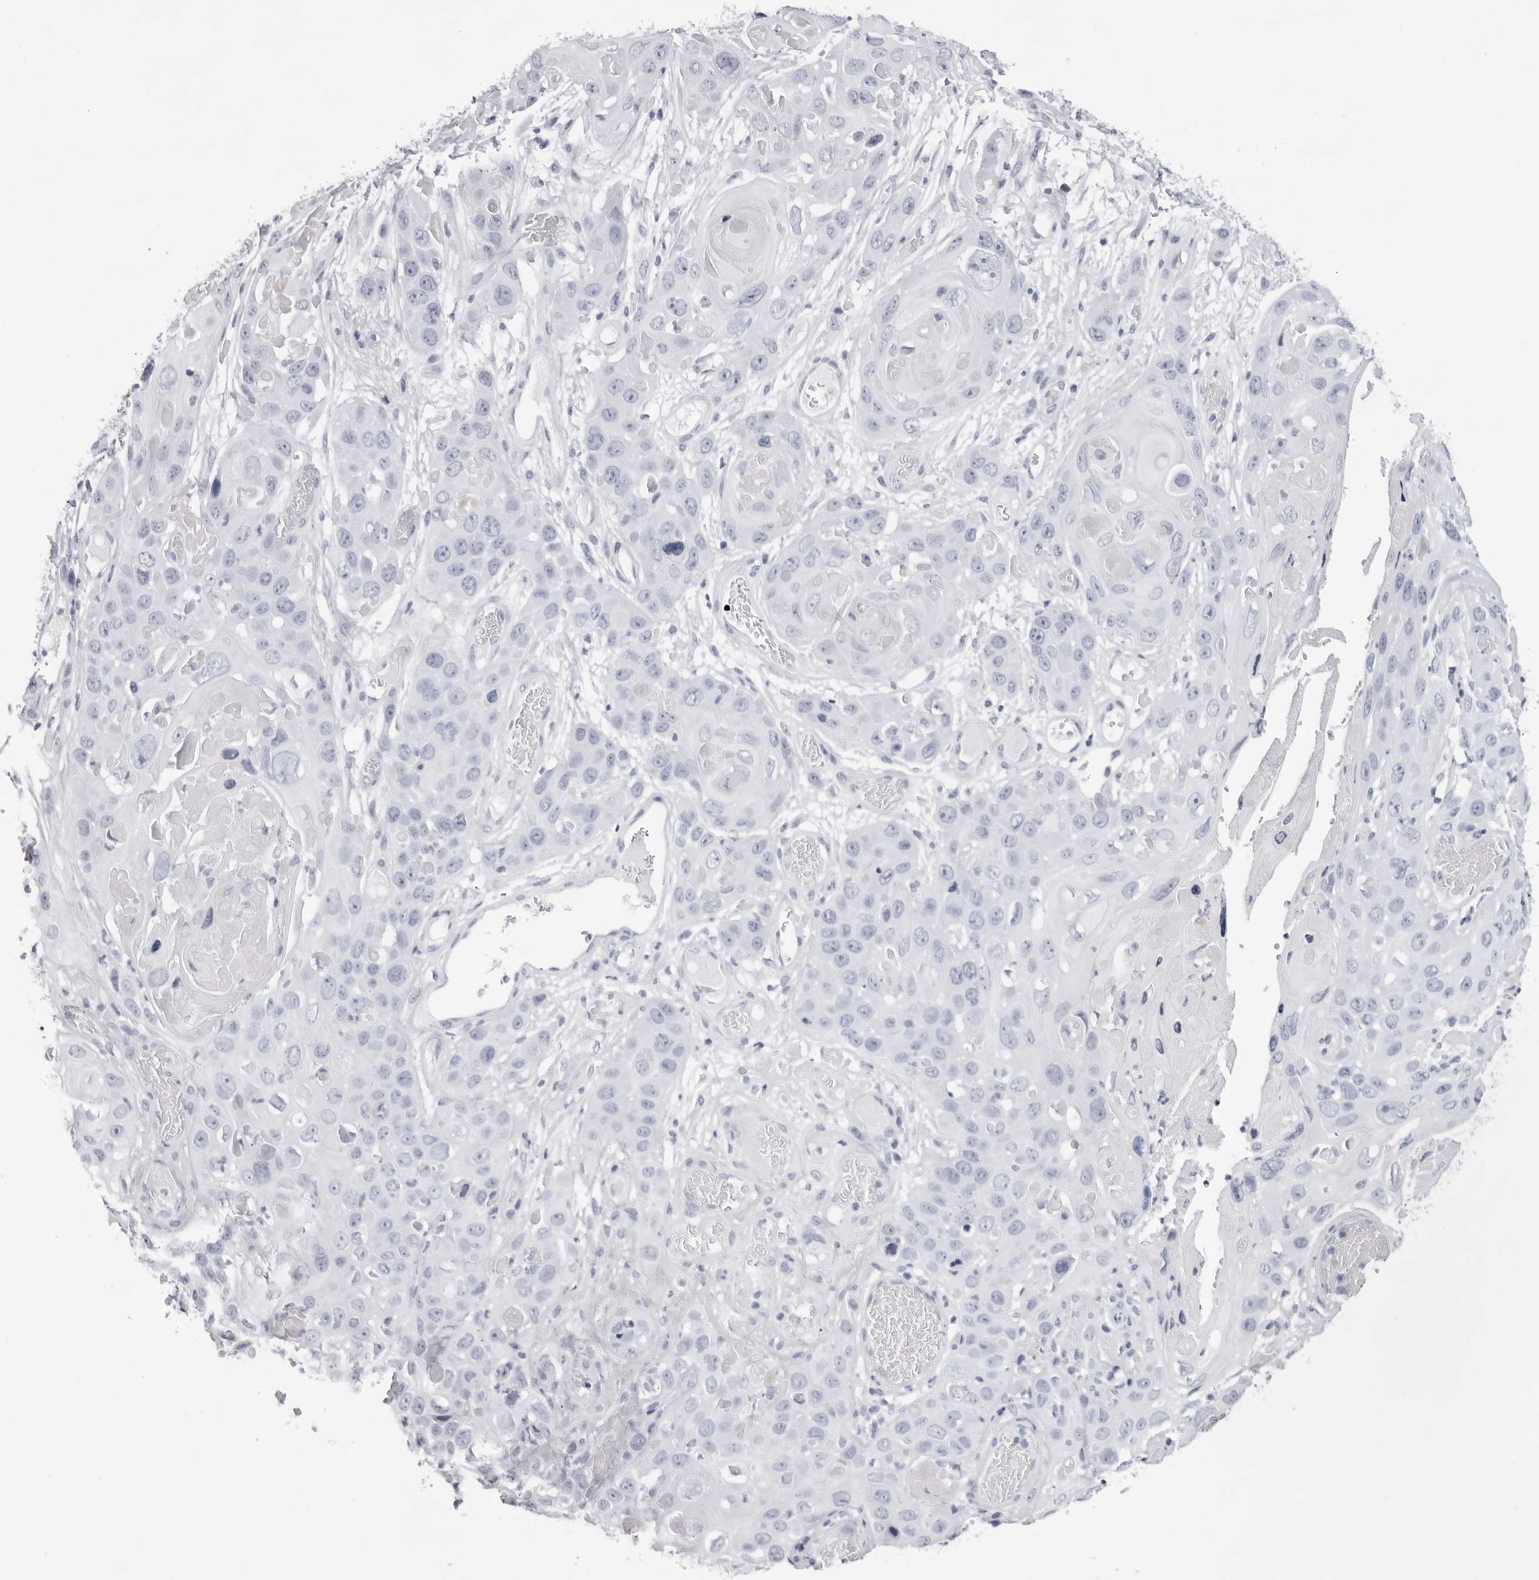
{"staining": {"intensity": "negative", "quantity": "none", "location": "none"}, "tissue": "skin cancer", "cell_type": "Tumor cells", "image_type": "cancer", "snomed": [{"axis": "morphology", "description": "Squamous cell carcinoma, NOS"}, {"axis": "topography", "description": "Skin"}], "caption": "The histopathology image shows no staining of tumor cells in skin cancer (squamous cell carcinoma).", "gene": "TMOD4", "patient": {"sex": "male", "age": 55}}